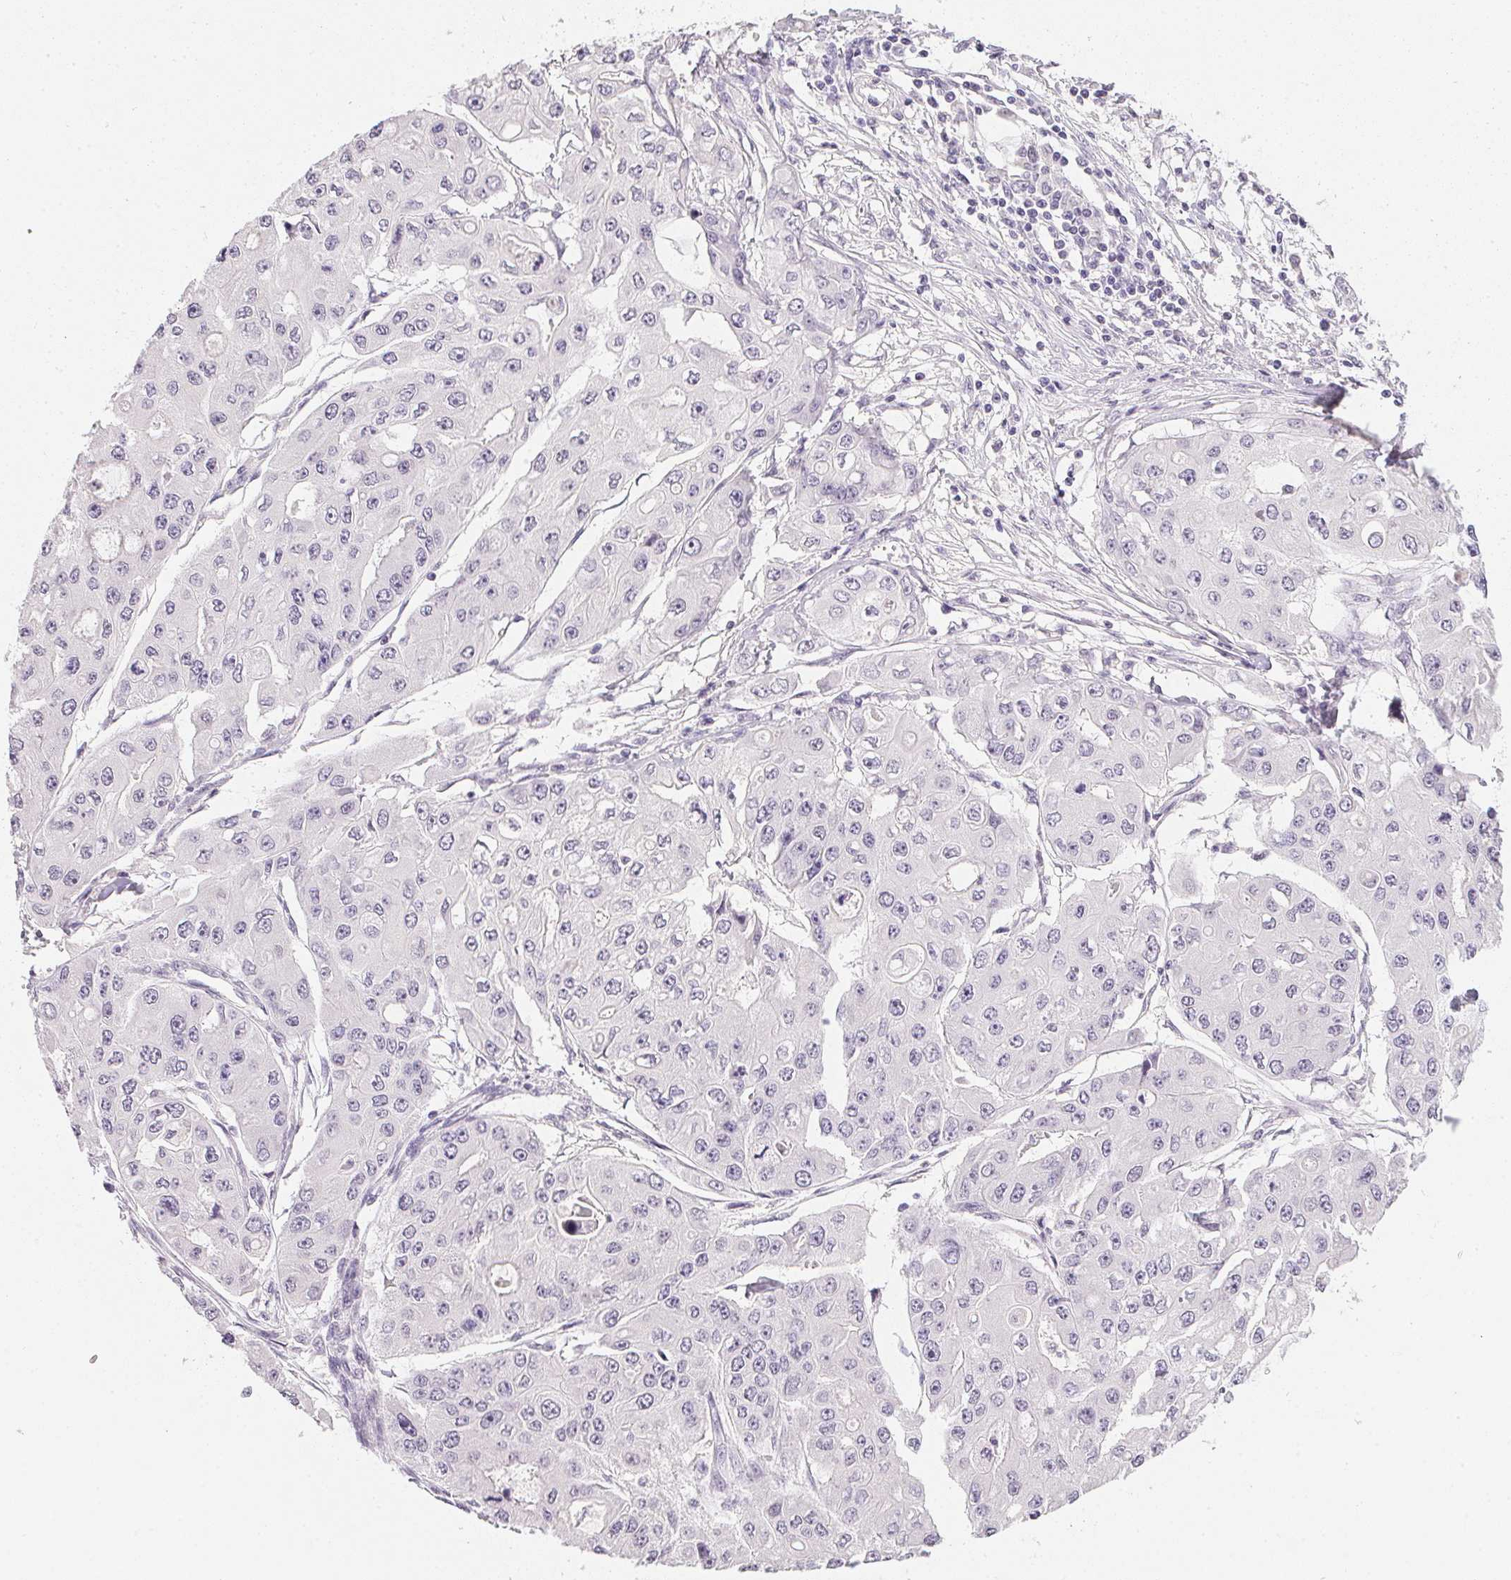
{"staining": {"intensity": "negative", "quantity": "none", "location": "none"}, "tissue": "ovarian cancer", "cell_type": "Tumor cells", "image_type": "cancer", "snomed": [{"axis": "morphology", "description": "Cystadenocarcinoma, serous, NOS"}, {"axis": "topography", "description": "Ovary"}], "caption": "Immunohistochemistry (IHC) photomicrograph of neoplastic tissue: ovarian cancer (serous cystadenocarcinoma) stained with DAB demonstrates no significant protein staining in tumor cells. (DAB IHC visualized using brightfield microscopy, high magnification).", "gene": "PPY", "patient": {"sex": "female", "age": 56}}